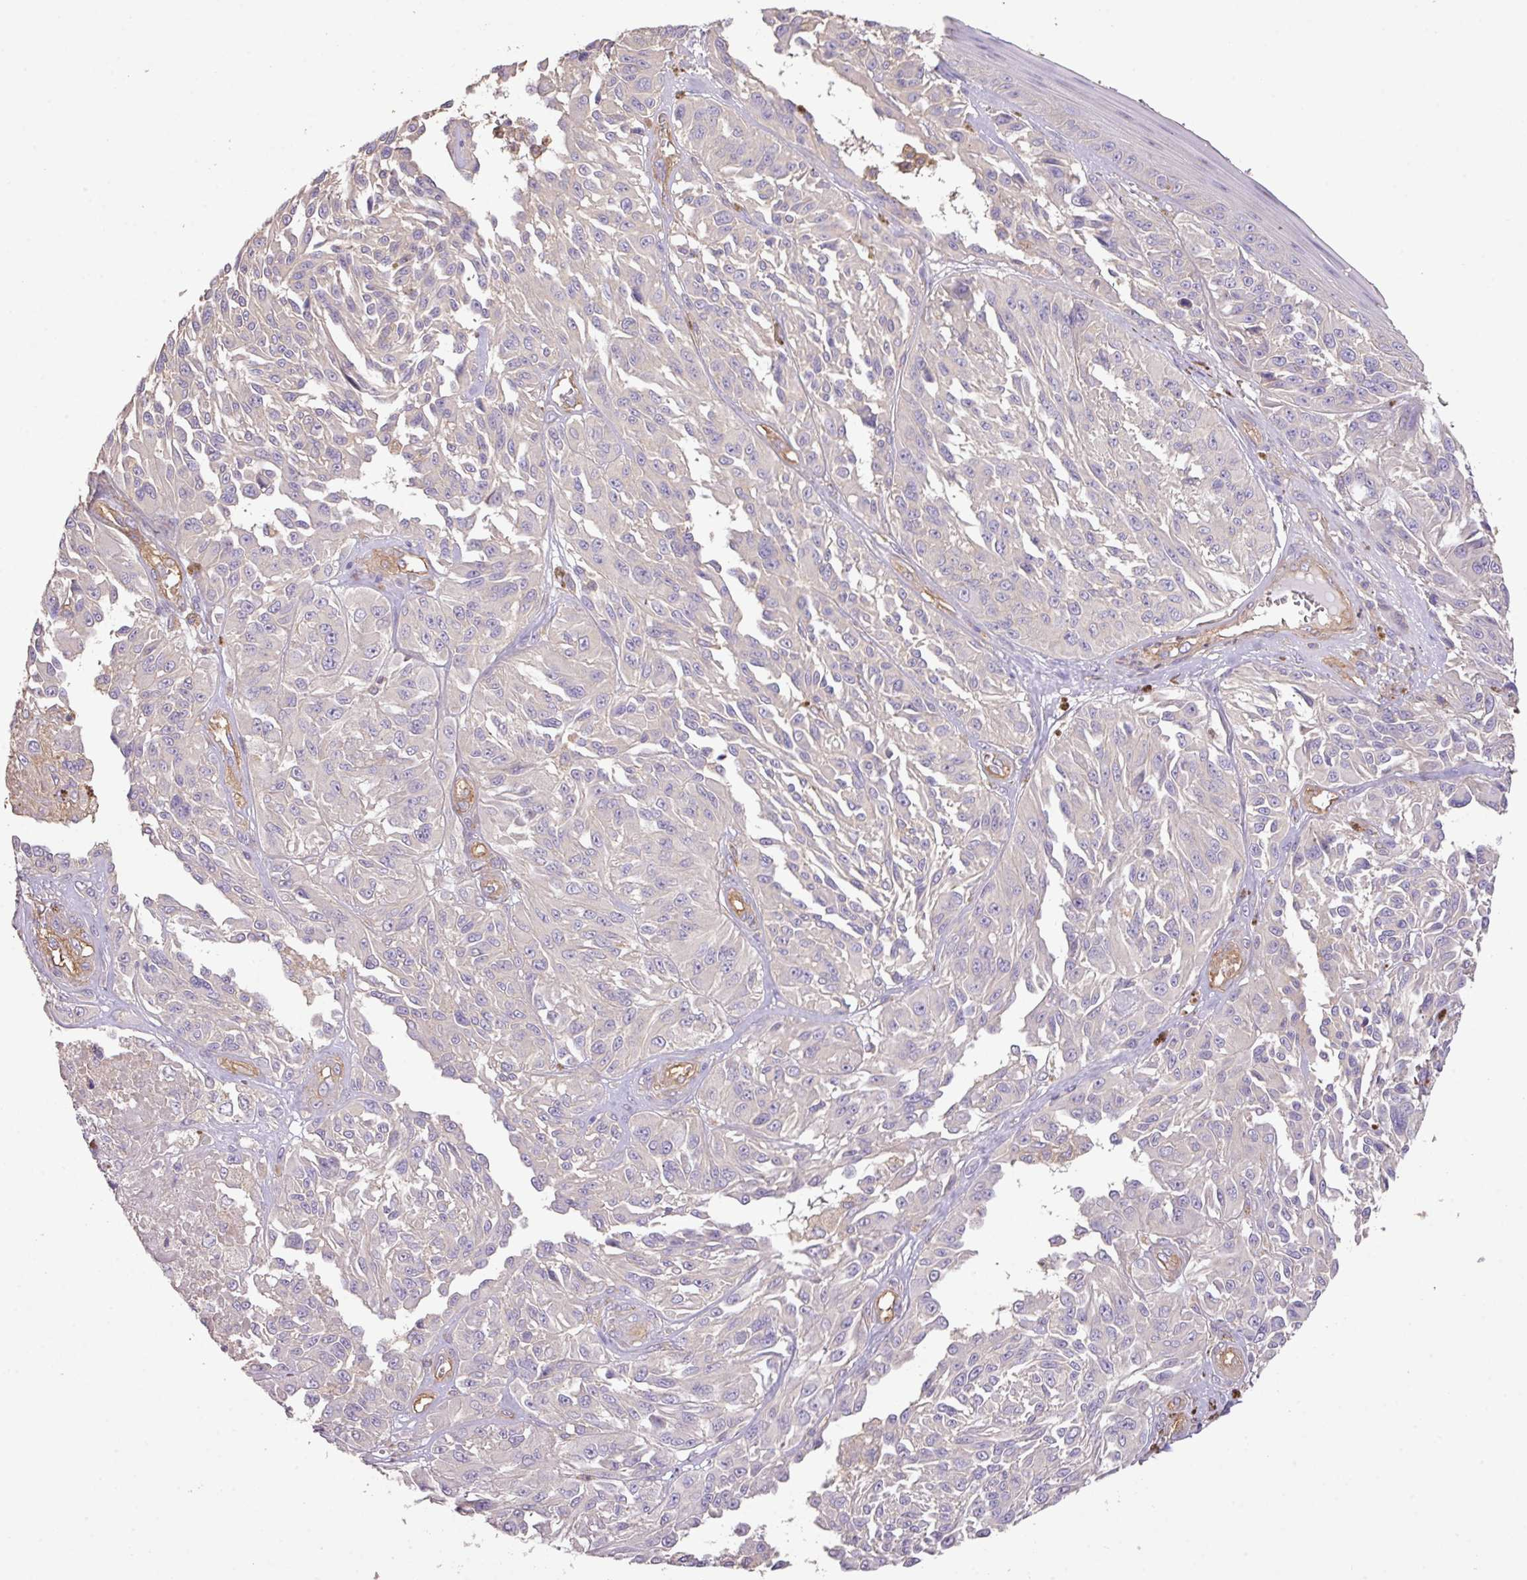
{"staining": {"intensity": "negative", "quantity": "none", "location": "none"}, "tissue": "melanoma", "cell_type": "Tumor cells", "image_type": "cancer", "snomed": [{"axis": "morphology", "description": "Malignant melanoma, NOS"}, {"axis": "topography", "description": "Skin"}], "caption": "High magnification brightfield microscopy of malignant melanoma stained with DAB (brown) and counterstained with hematoxylin (blue): tumor cells show no significant staining.", "gene": "CALML4", "patient": {"sex": "male", "age": 94}}